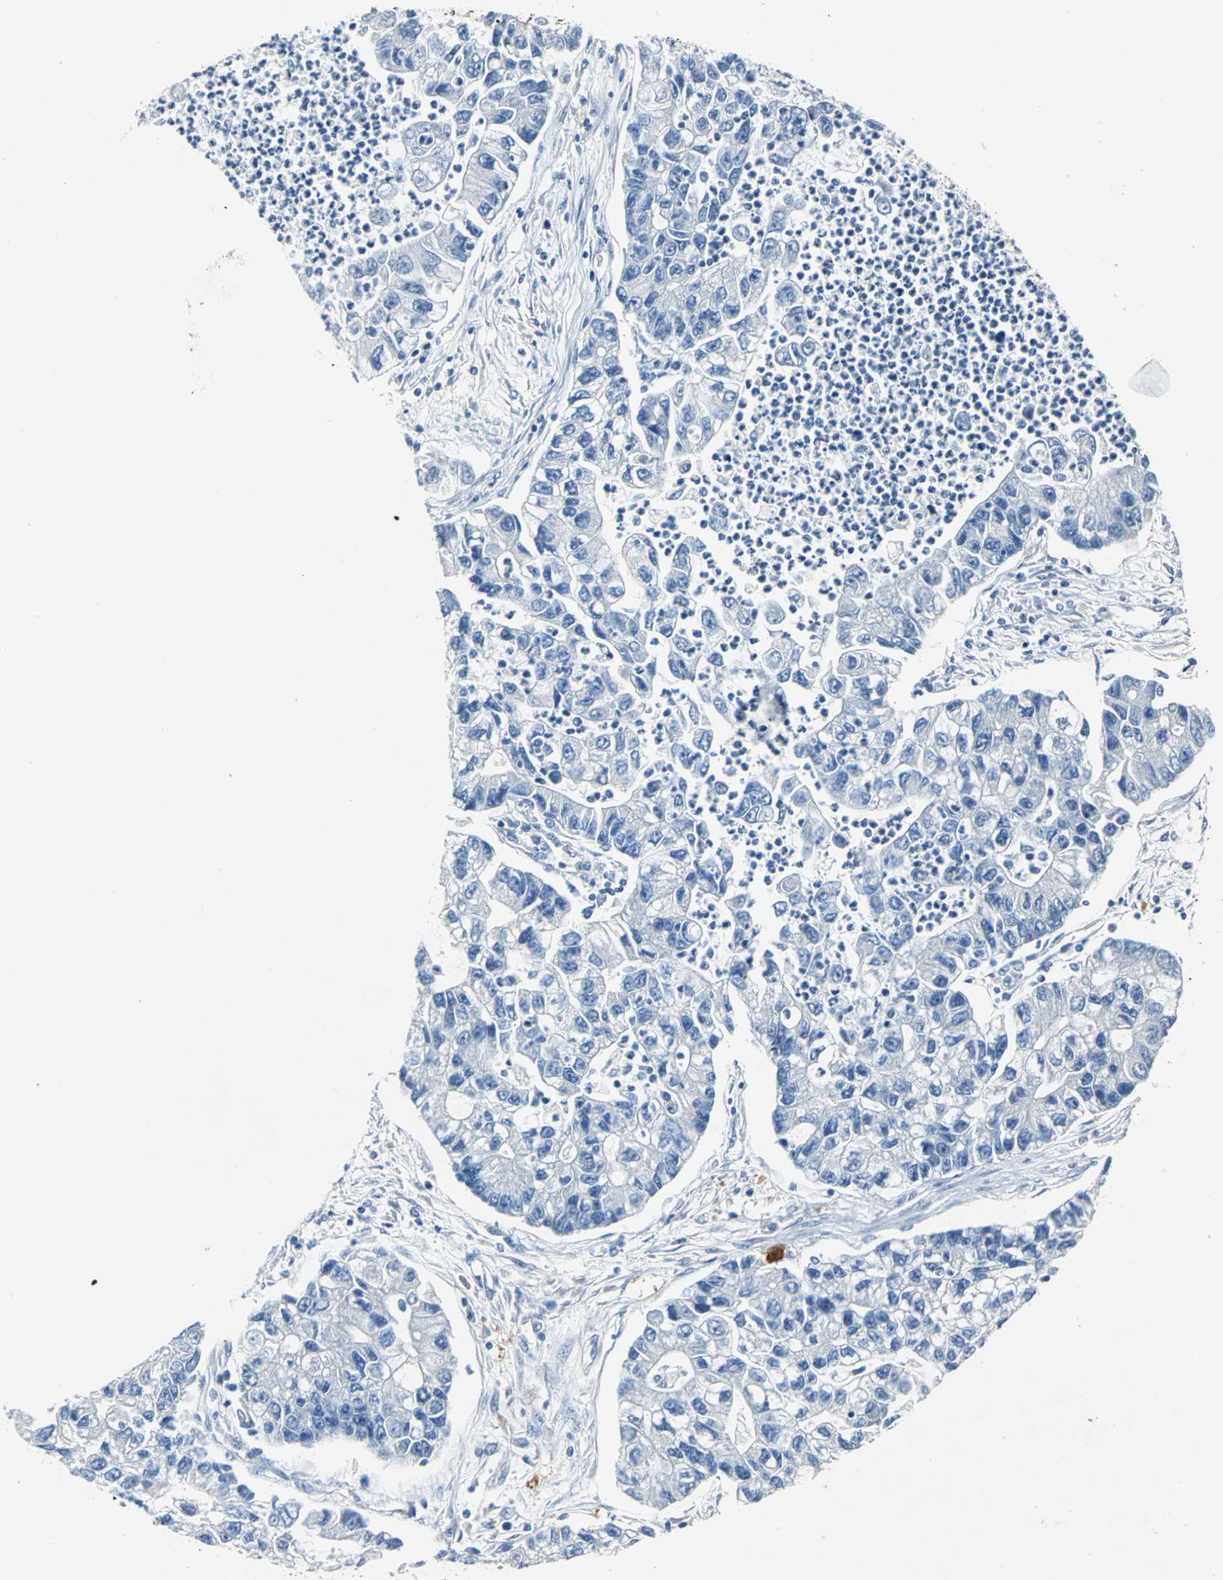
{"staining": {"intensity": "negative", "quantity": "none", "location": "none"}, "tissue": "lung cancer", "cell_type": "Tumor cells", "image_type": "cancer", "snomed": [{"axis": "morphology", "description": "Adenocarcinoma, NOS"}, {"axis": "topography", "description": "Lung"}], "caption": "High magnification brightfield microscopy of lung adenocarcinoma stained with DAB (3,3'-diaminobenzidine) (brown) and counterstained with hematoxylin (blue): tumor cells show no significant staining. Brightfield microscopy of immunohistochemistry stained with DAB (brown) and hematoxylin (blue), captured at high magnification.", "gene": "EFNB3", "patient": {"sex": "female", "age": 51}}